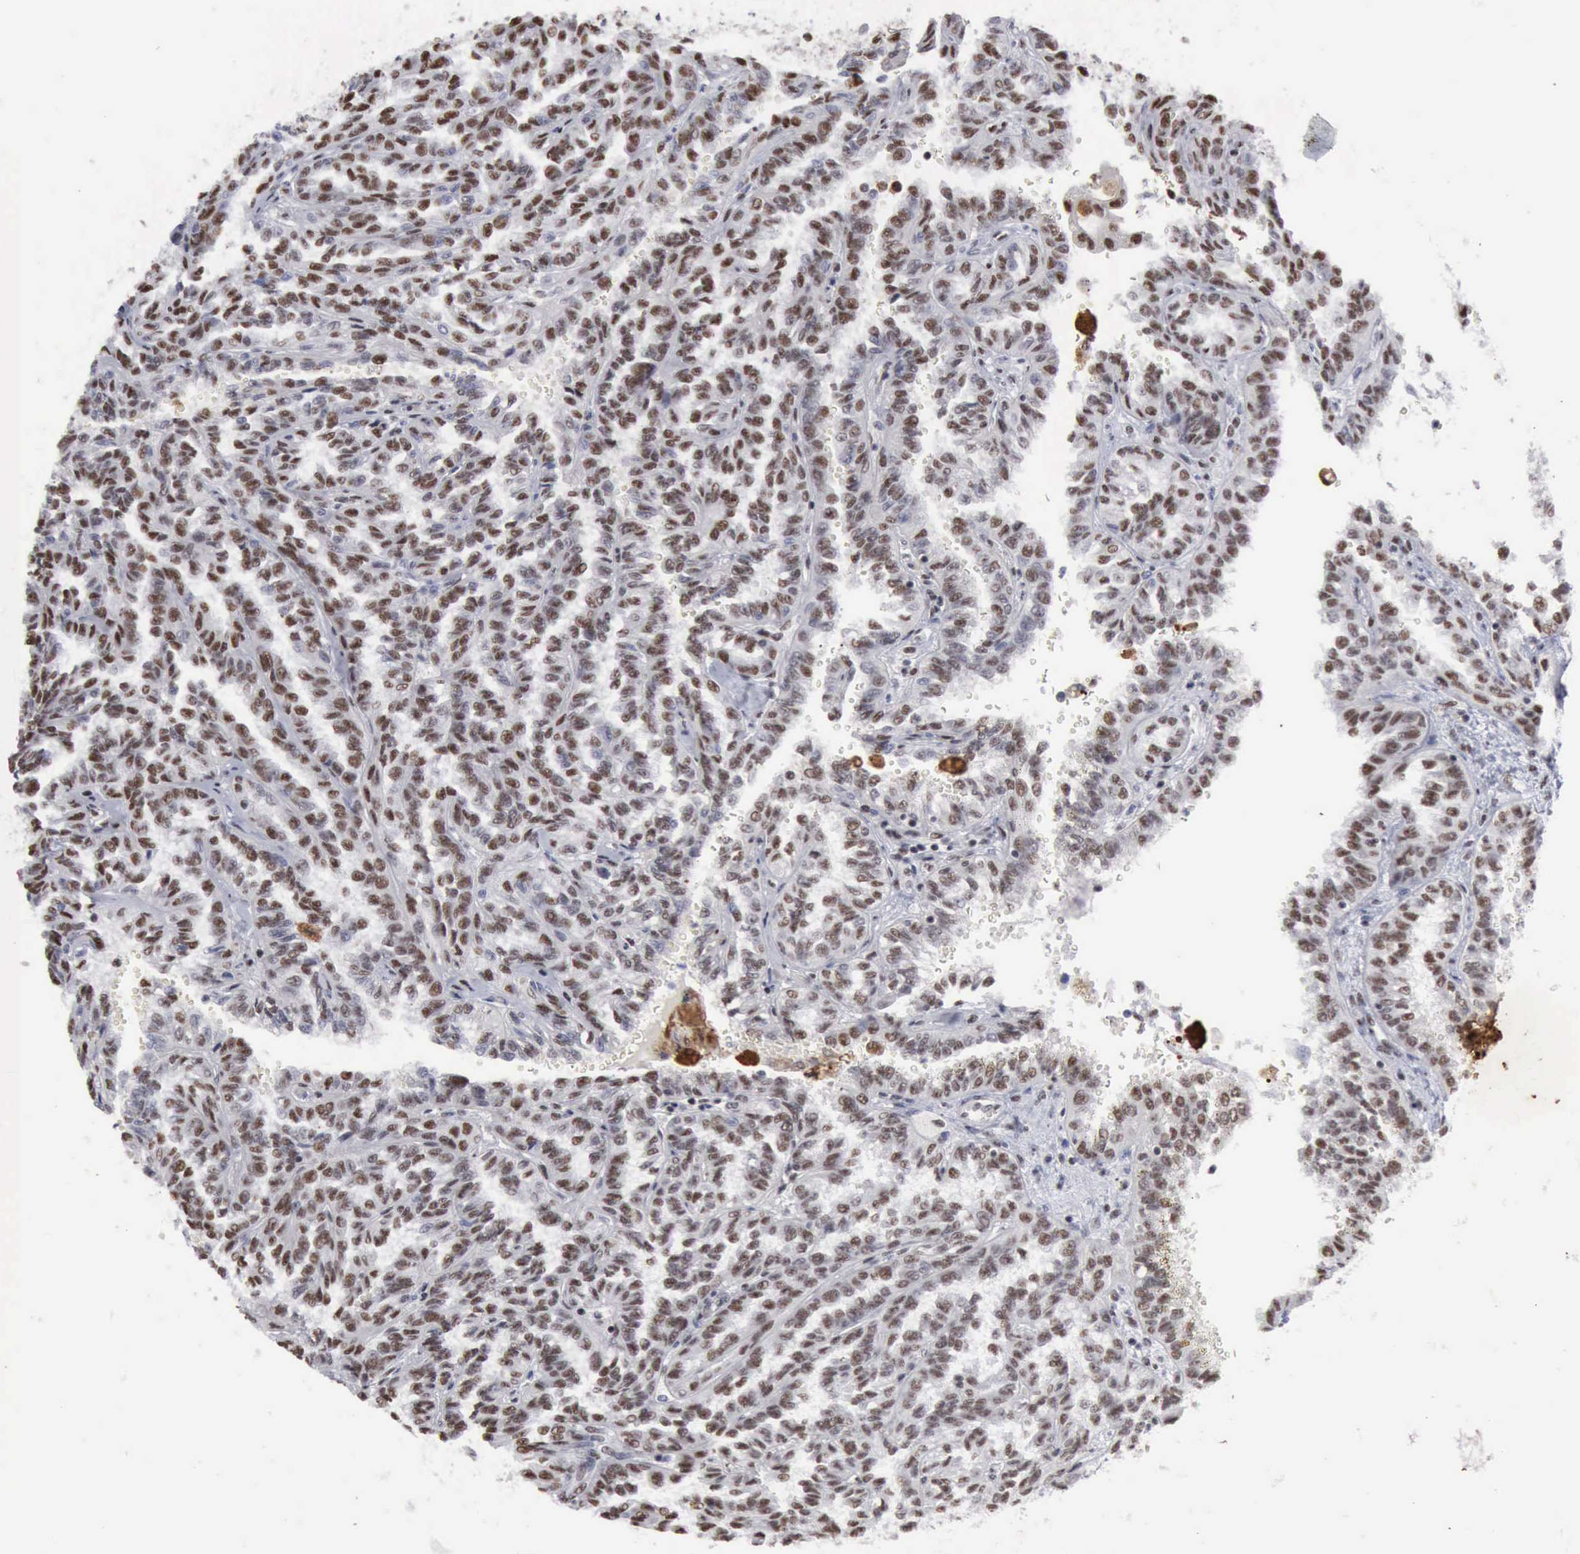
{"staining": {"intensity": "strong", "quantity": ">75%", "location": "nuclear"}, "tissue": "renal cancer", "cell_type": "Tumor cells", "image_type": "cancer", "snomed": [{"axis": "morphology", "description": "Inflammation, NOS"}, {"axis": "morphology", "description": "Adenocarcinoma, NOS"}, {"axis": "topography", "description": "Kidney"}], "caption": "Renal cancer stained with DAB immunohistochemistry exhibits high levels of strong nuclear positivity in approximately >75% of tumor cells.", "gene": "KIAA0586", "patient": {"sex": "male", "age": 68}}